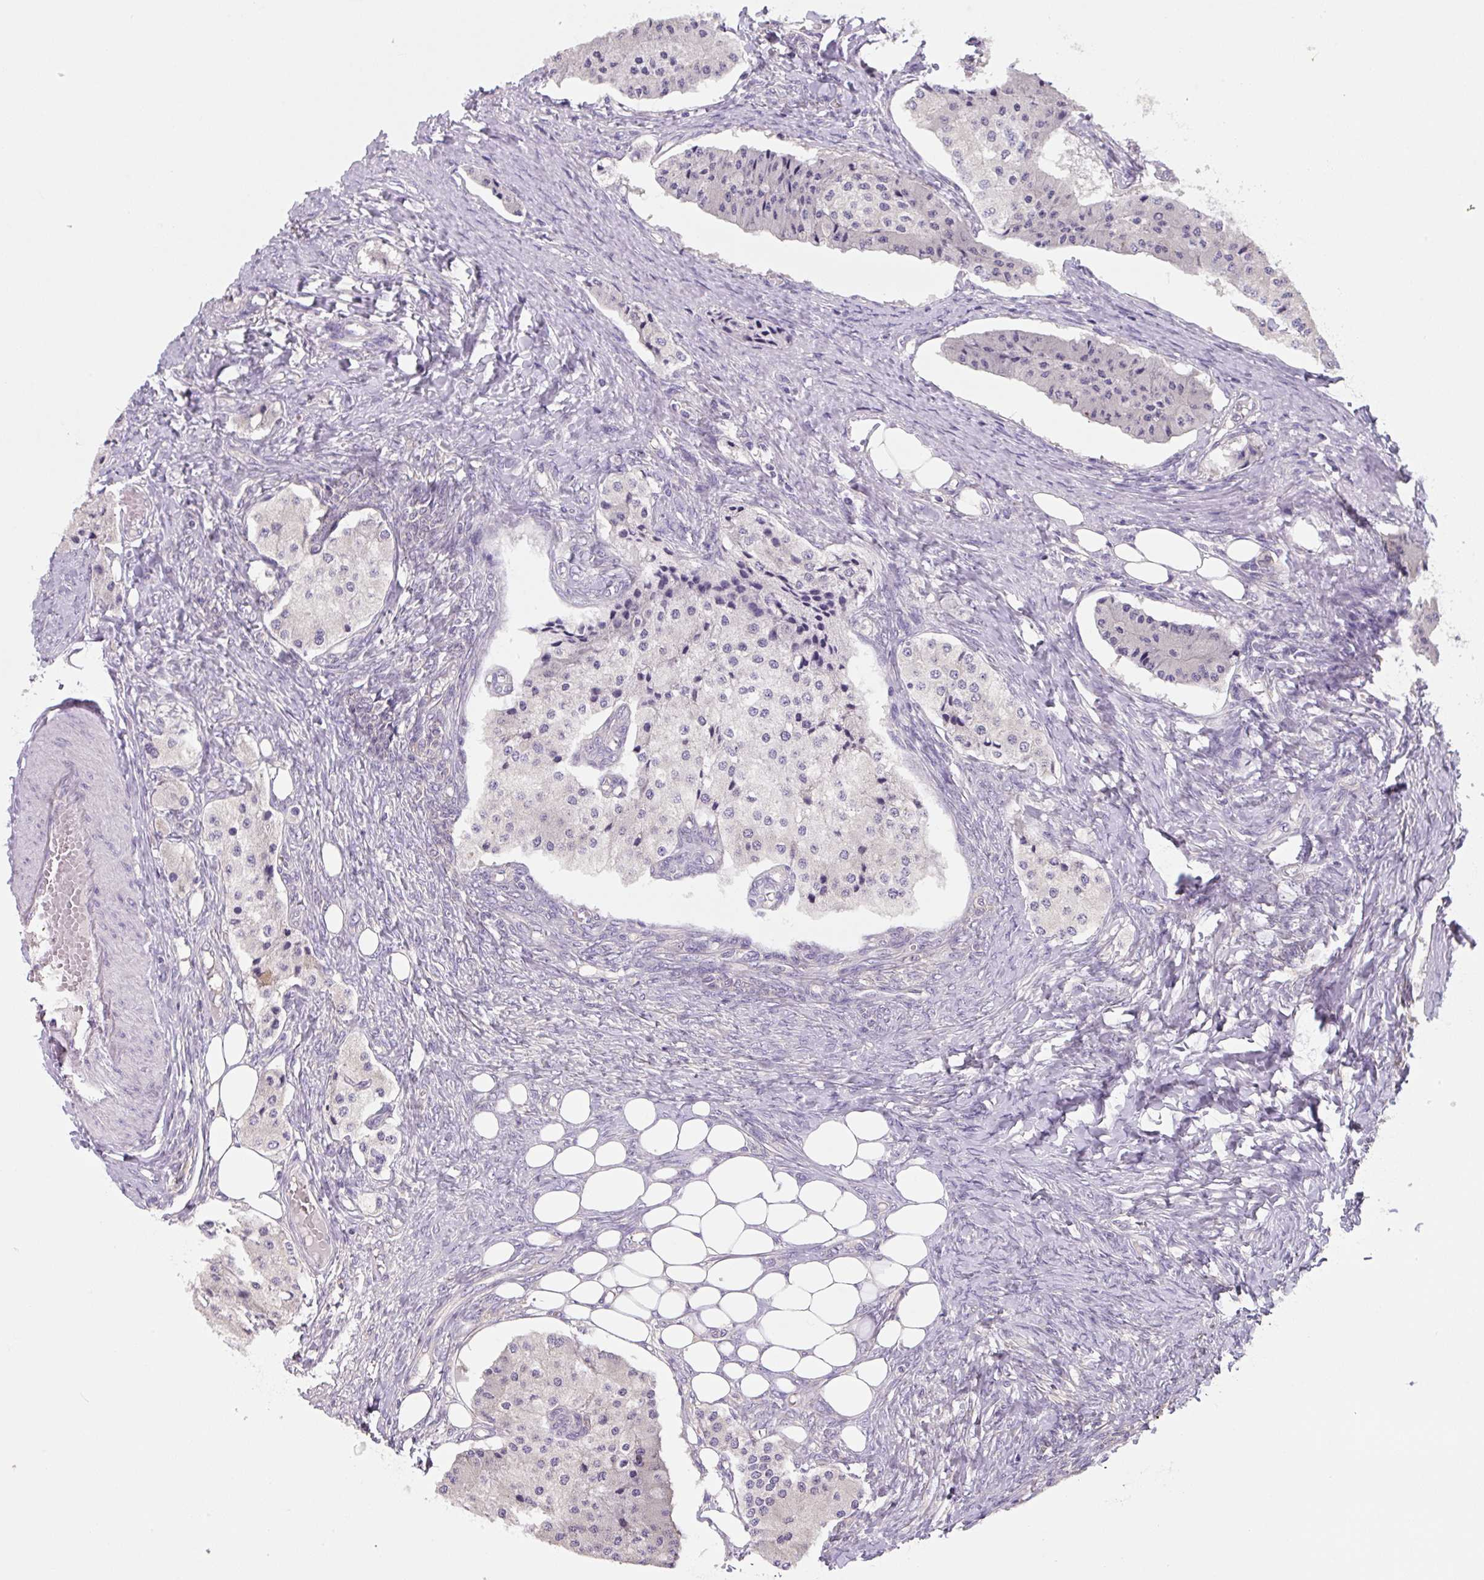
{"staining": {"intensity": "negative", "quantity": "none", "location": "none"}, "tissue": "carcinoid", "cell_type": "Tumor cells", "image_type": "cancer", "snomed": [{"axis": "morphology", "description": "Carcinoid, malignant, NOS"}, {"axis": "topography", "description": "Colon"}], "caption": "High power microscopy micrograph of an immunohistochemistry (IHC) micrograph of carcinoid (malignant), revealing no significant staining in tumor cells.", "gene": "FZD5", "patient": {"sex": "female", "age": 52}}